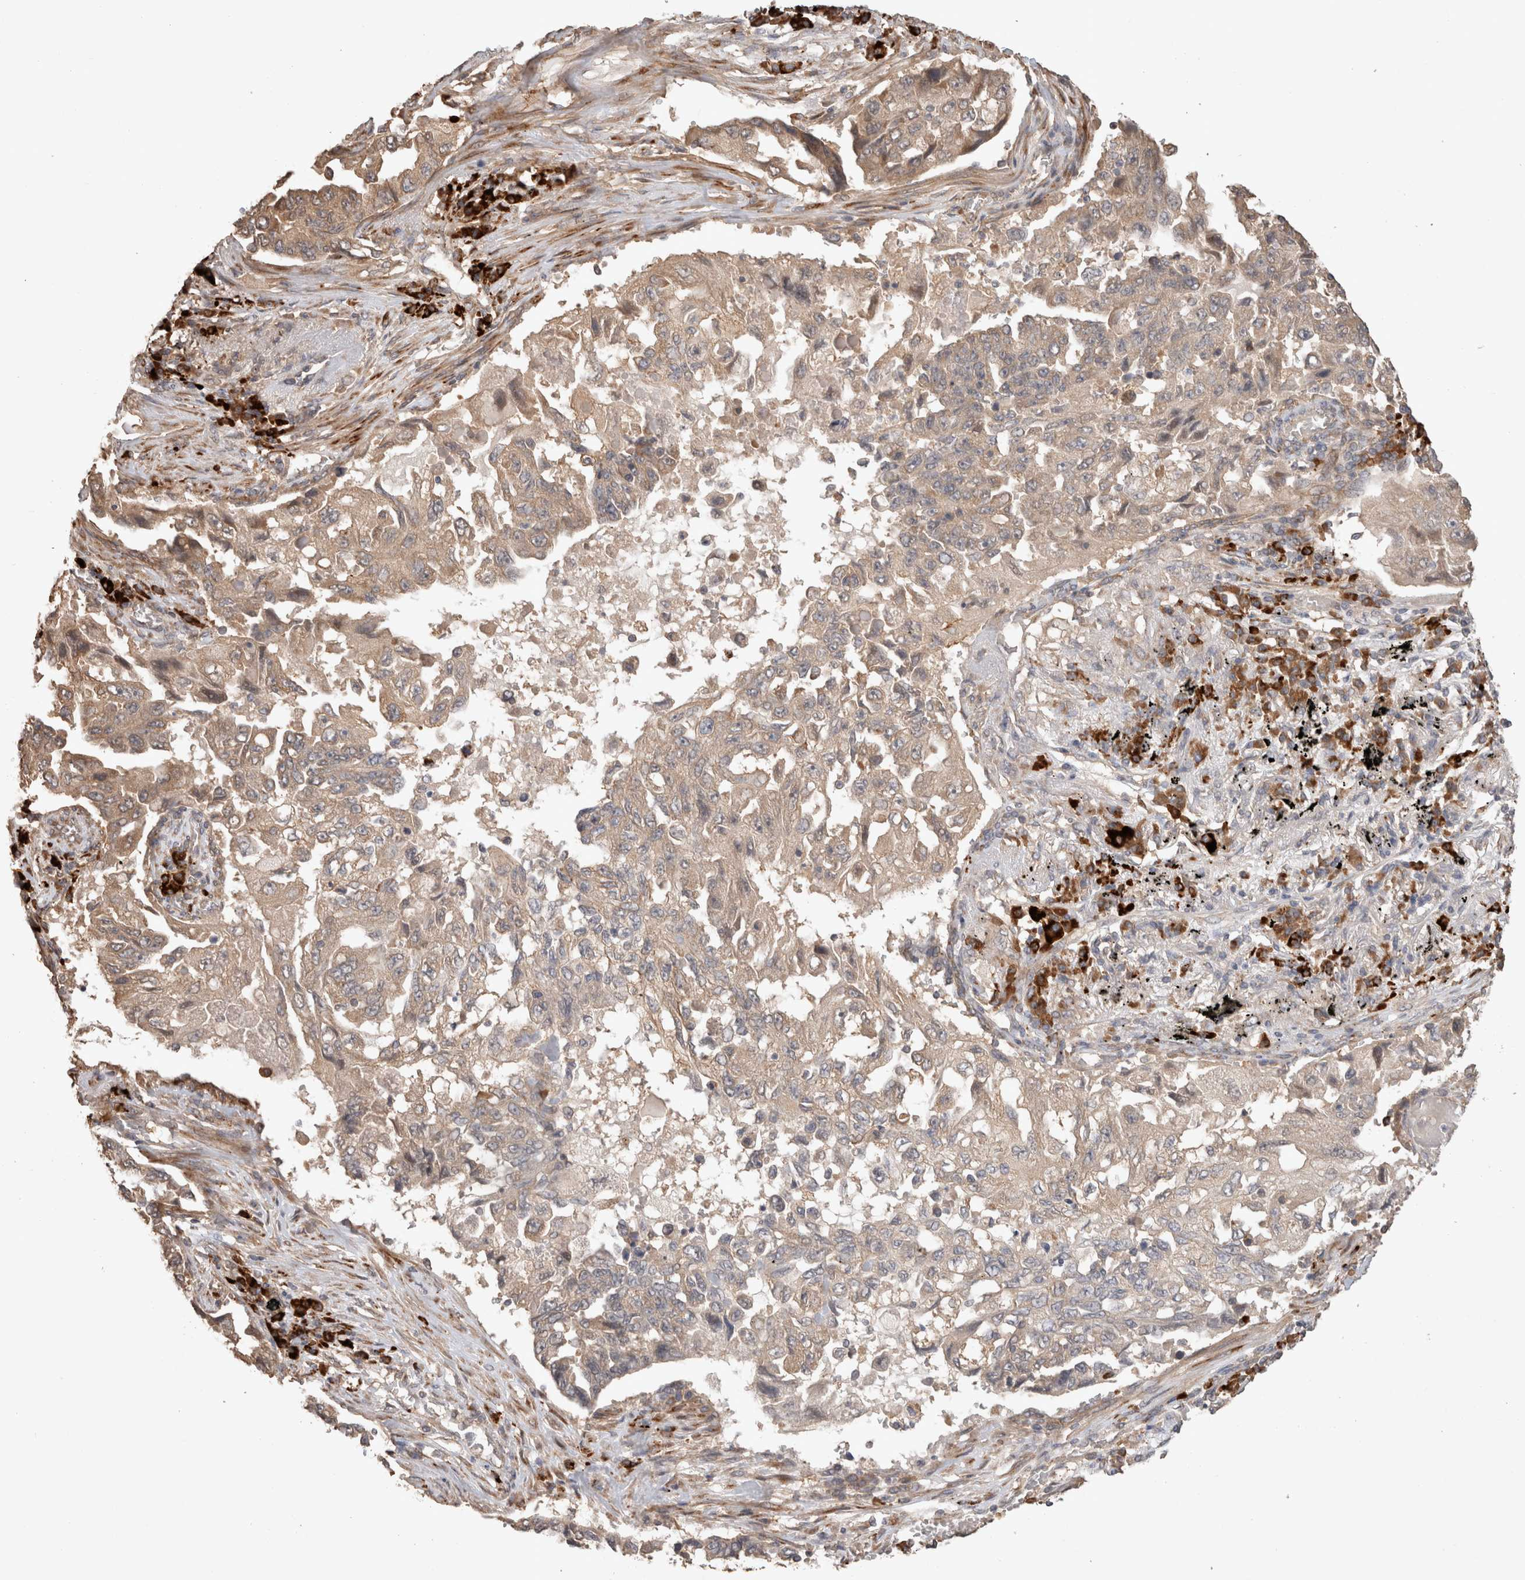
{"staining": {"intensity": "moderate", "quantity": "25%-75%", "location": "cytoplasmic/membranous"}, "tissue": "lung cancer", "cell_type": "Tumor cells", "image_type": "cancer", "snomed": [{"axis": "morphology", "description": "Adenocarcinoma, NOS"}, {"axis": "topography", "description": "Lung"}], "caption": "Lung cancer stained for a protein (brown) reveals moderate cytoplasmic/membranous positive staining in approximately 25%-75% of tumor cells.", "gene": "HROB", "patient": {"sex": "female", "age": 51}}